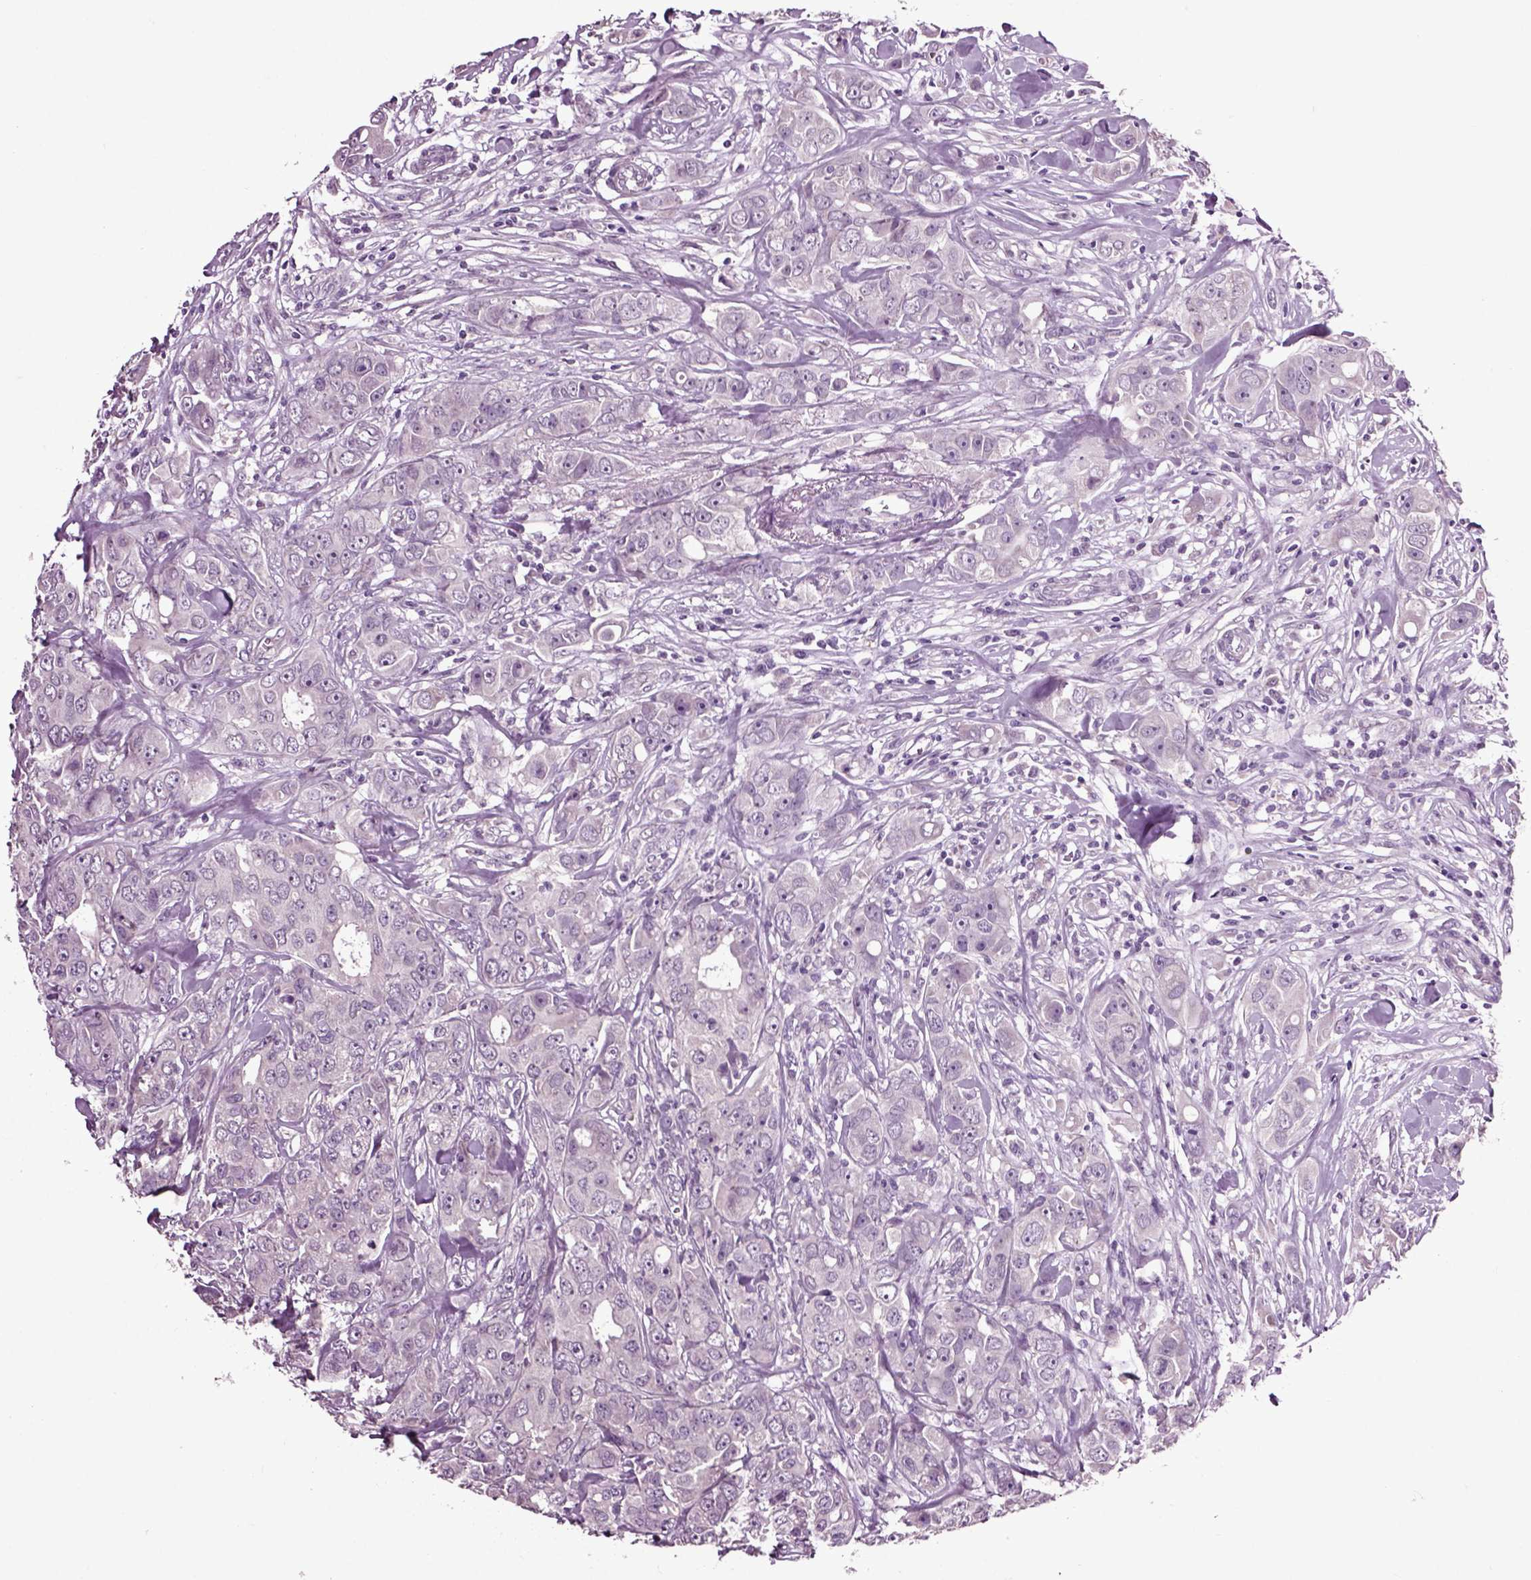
{"staining": {"intensity": "negative", "quantity": "none", "location": "none"}, "tissue": "breast cancer", "cell_type": "Tumor cells", "image_type": "cancer", "snomed": [{"axis": "morphology", "description": "Duct carcinoma"}, {"axis": "topography", "description": "Breast"}], "caption": "The image displays no staining of tumor cells in breast cancer (infiltrating ductal carcinoma).", "gene": "CRHR1", "patient": {"sex": "female", "age": 43}}